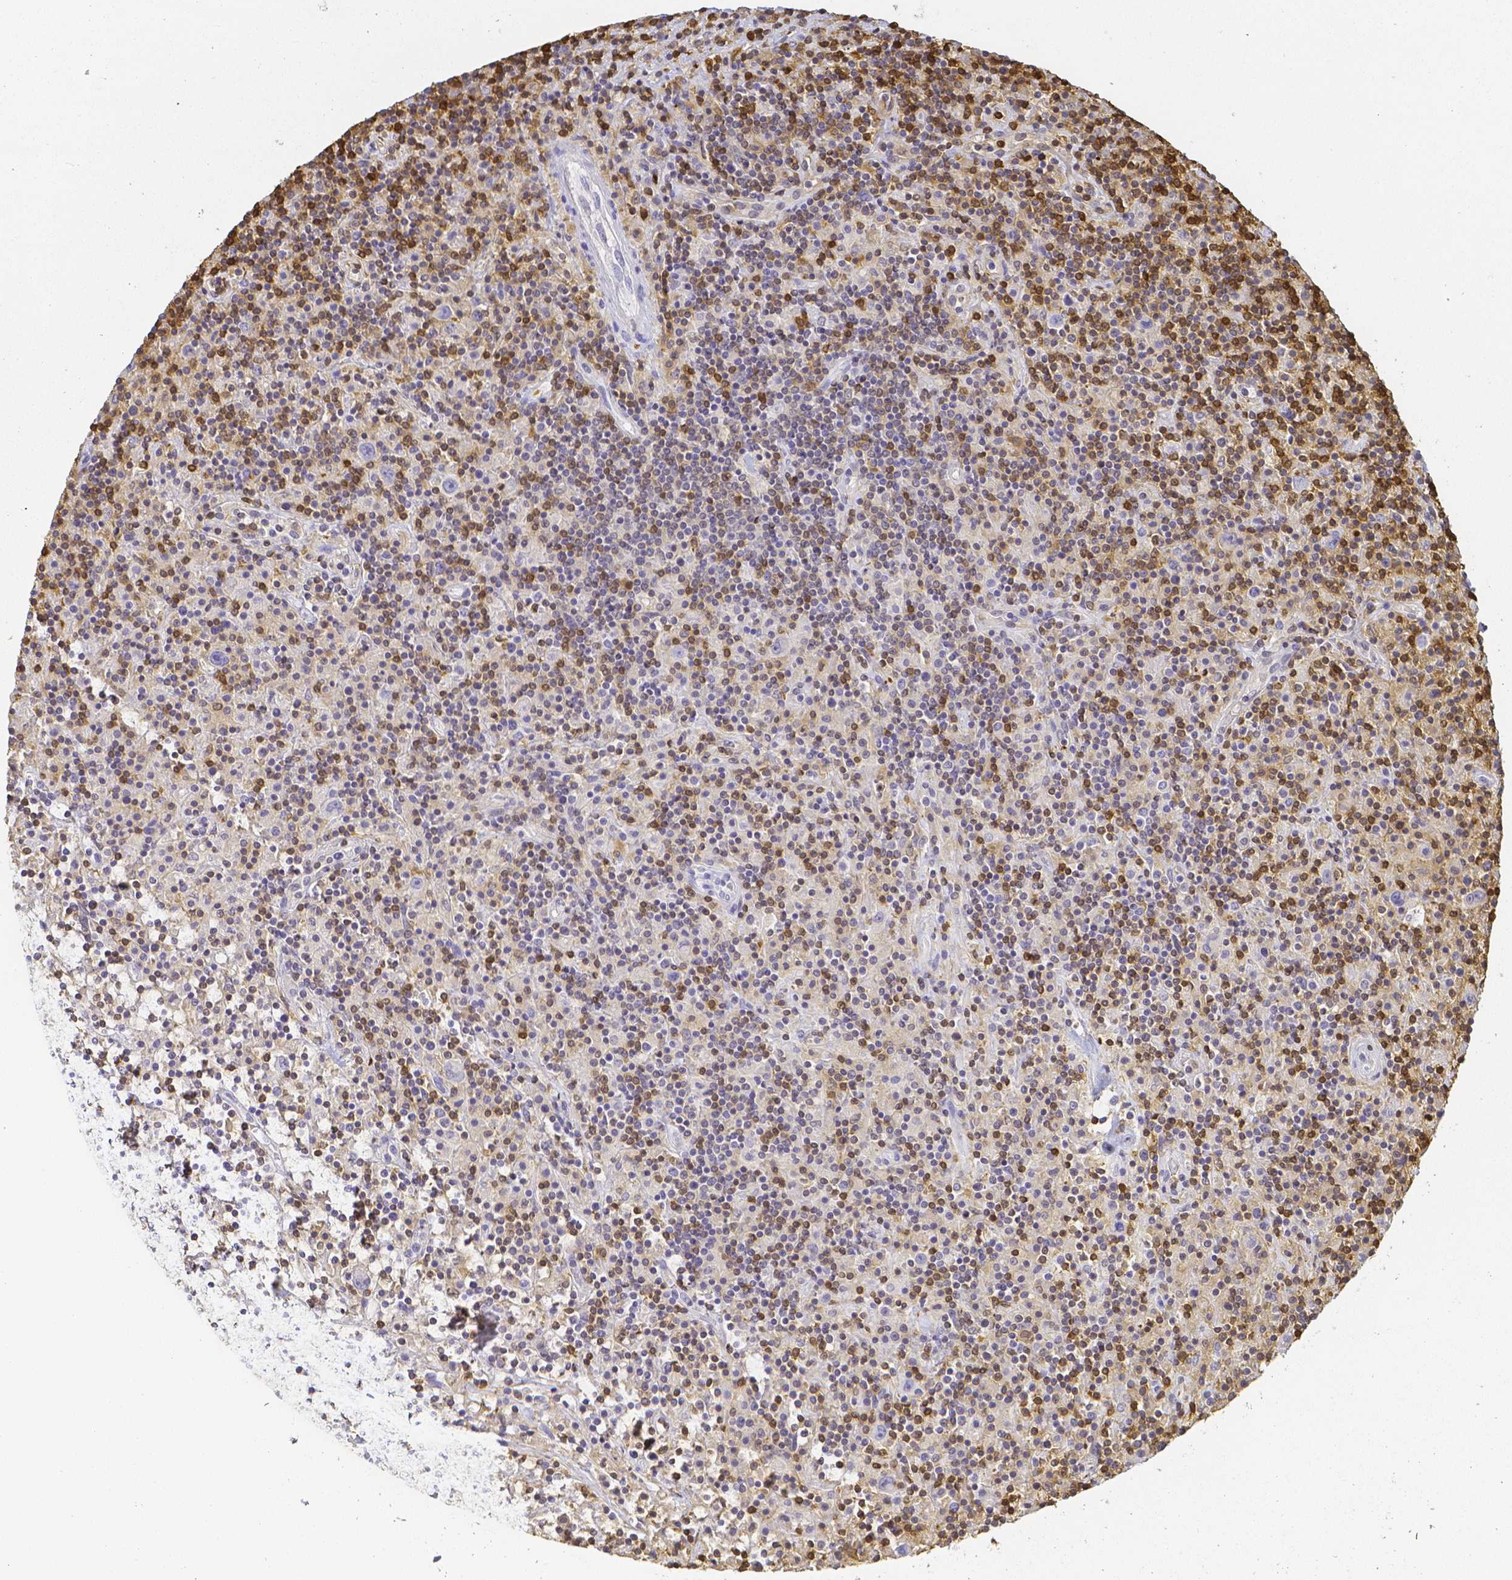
{"staining": {"intensity": "negative", "quantity": "none", "location": "none"}, "tissue": "lymphoma", "cell_type": "Tumor cells", "image_type": "cancer", "snomed": [{"axis": "morphology", "description": "Hodgkin's disease, NOS"}, {"axis": "topography", "description": "Lymph node"}], "caption": "Photomicrograph shows no protein staining in tumor cells of Hodgkin's disease tissue. (IHC, brightfield microscopy, high magnification).", "gene": "COTL1", "patient": {"sex": "male", "age": 70}}